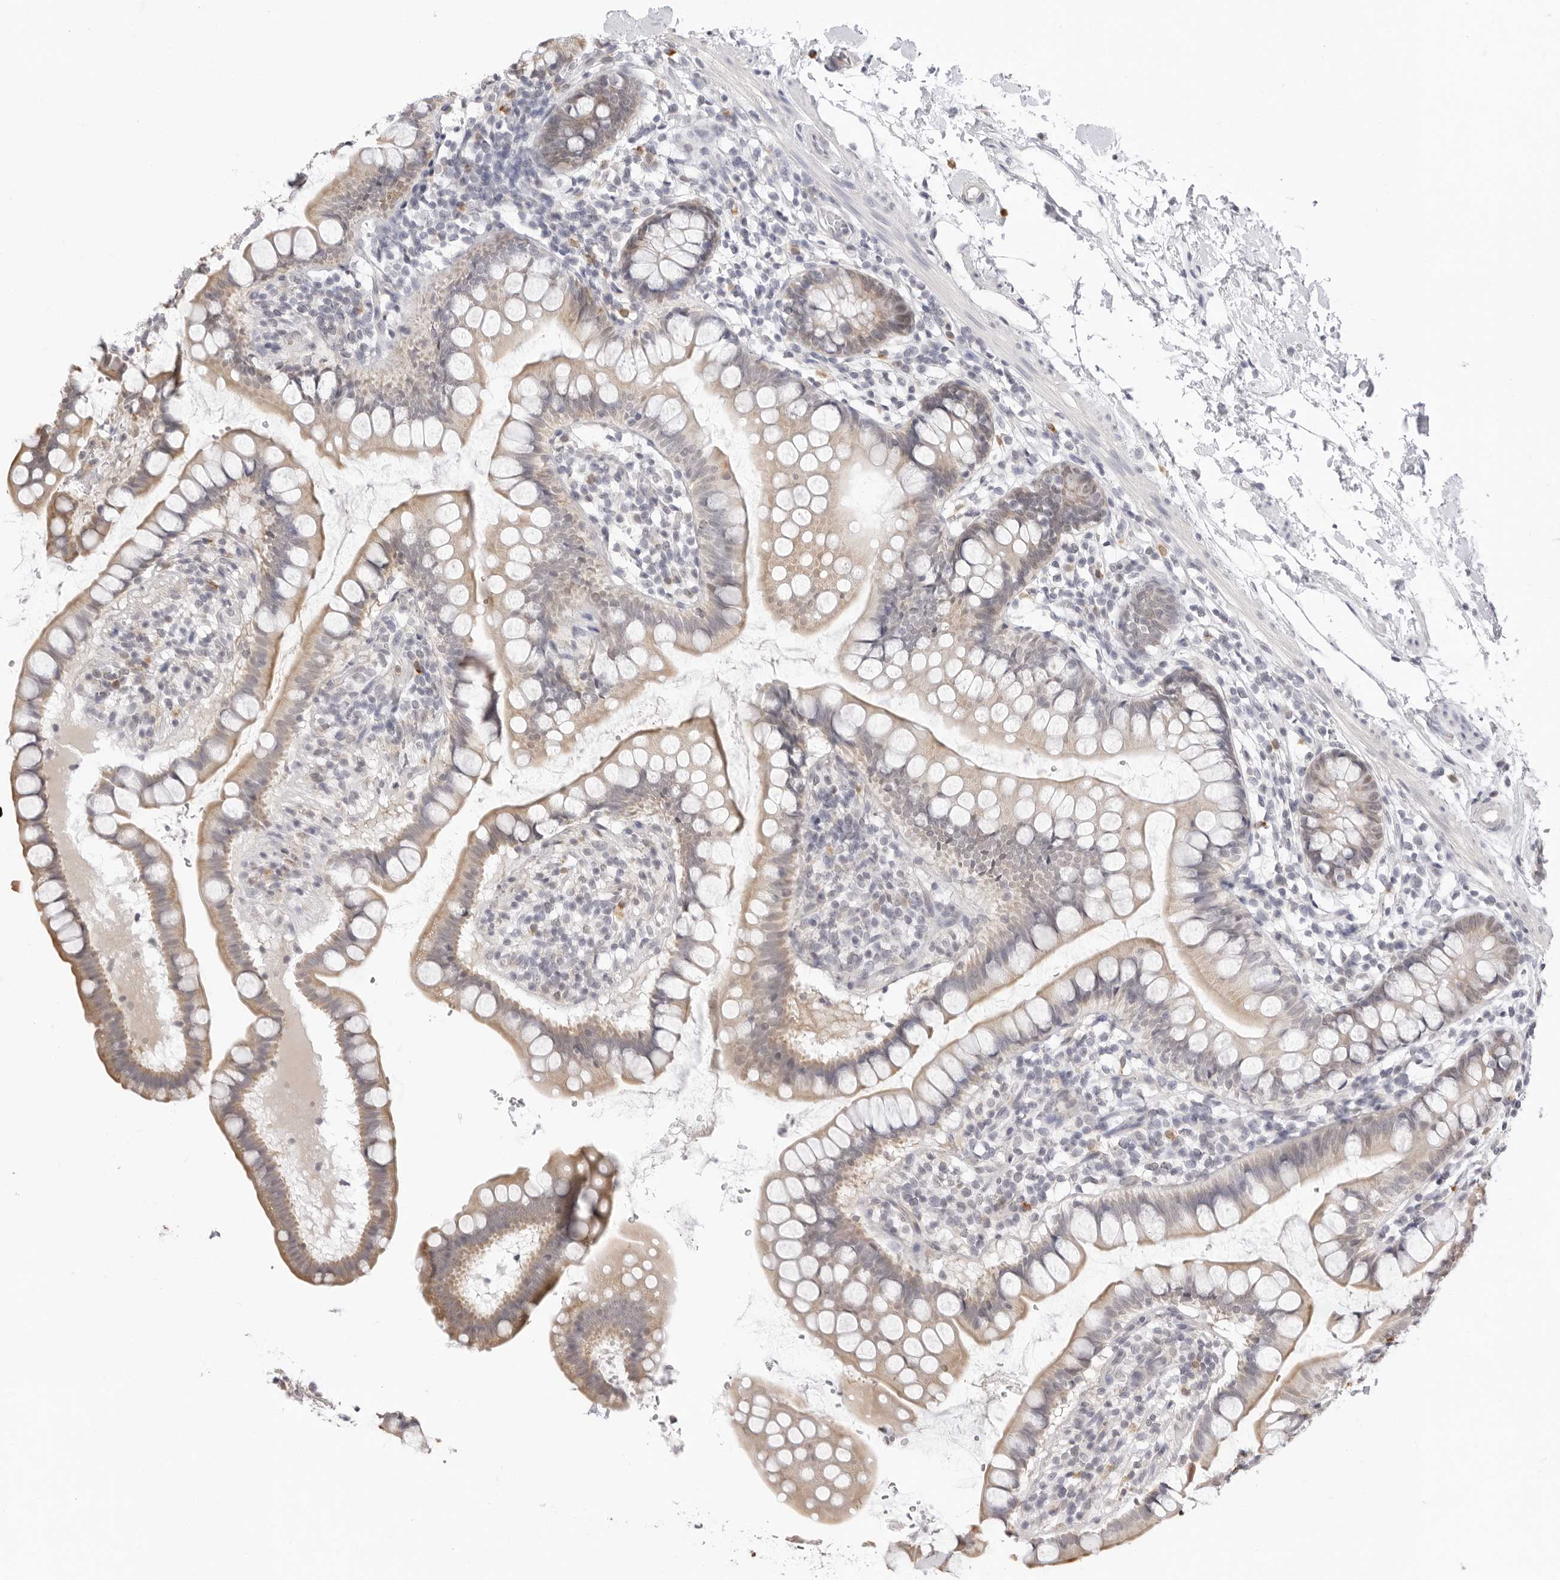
{"staining": {"intensity": "moderate", "quantity": ">75%", "location": "cytoplasmic/membranous"}, "tissue": "small intestine", "cell_type": "Glandular cells", "image_type": "normal", "snomed": [{"axis": "morphology", "description": "Normal tissue, NOS"}, {"axis": "topography", "description": "Small intestine"}], "caption": "Moderate cytoplasmic/membranous expression is seen in about >75% of glandular cells in benign small intestine.", "gene": "FDPS", "patient": {"sex": "female", "age": 84}}